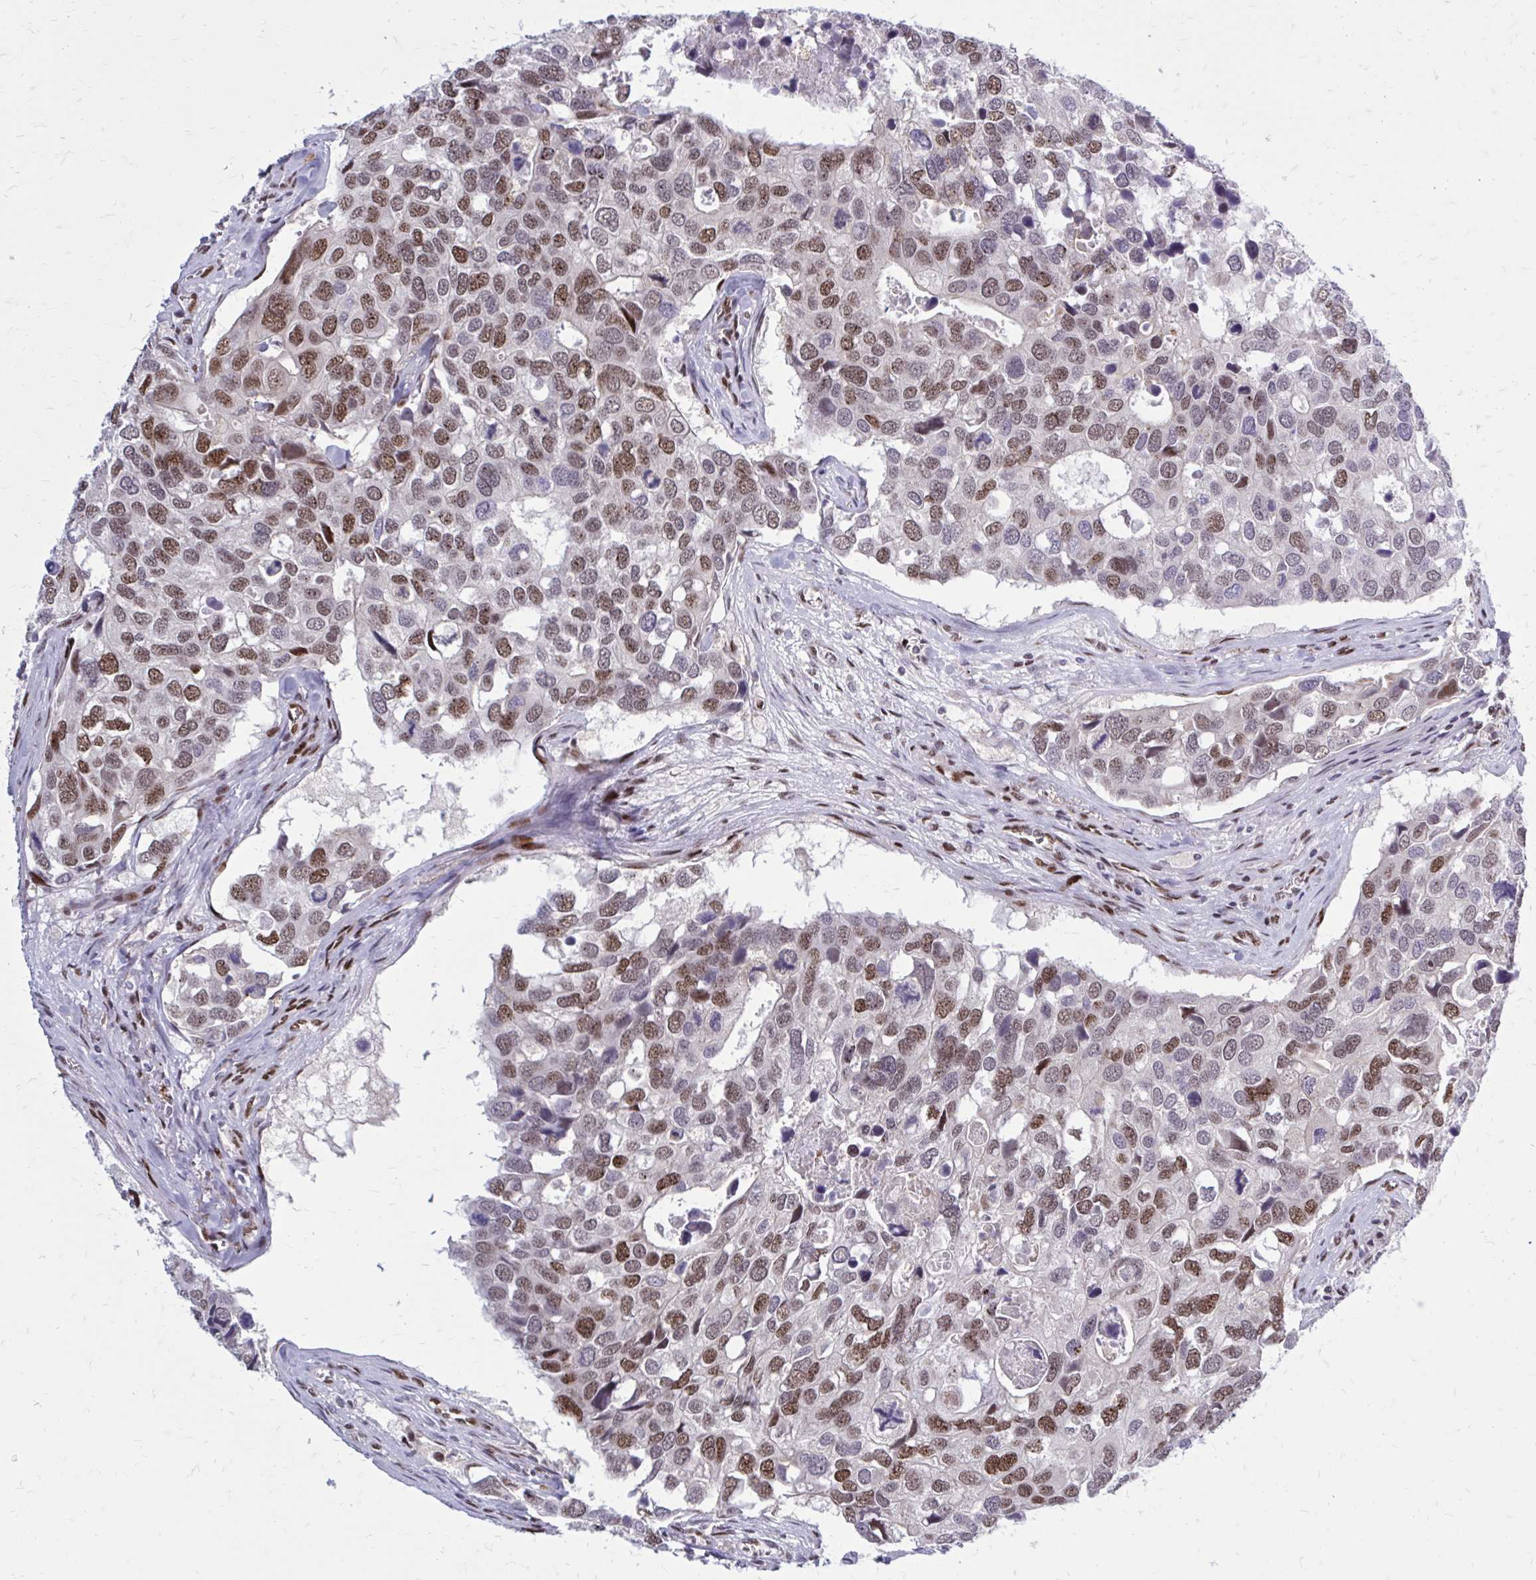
{"staining": {"intensity": "moderate", "quantity": "25%-75%", "location": "nuclear"}, "tissue": "breast cancer", "cell_type": "Tumor cells", "image_type": "cancer", "snomed": [{"axis": "morphology", "description": "Duct carcinoma"}, {"axis": "topography", "description": "Breast"}], "caption": "Breast cancer stained for a protein (brown) reveals moderate nuclear positive expression in approximately 25%-75% of tumor cells.", "gene": "PSME4", "patient": {"sex": "female", "age": 83}}